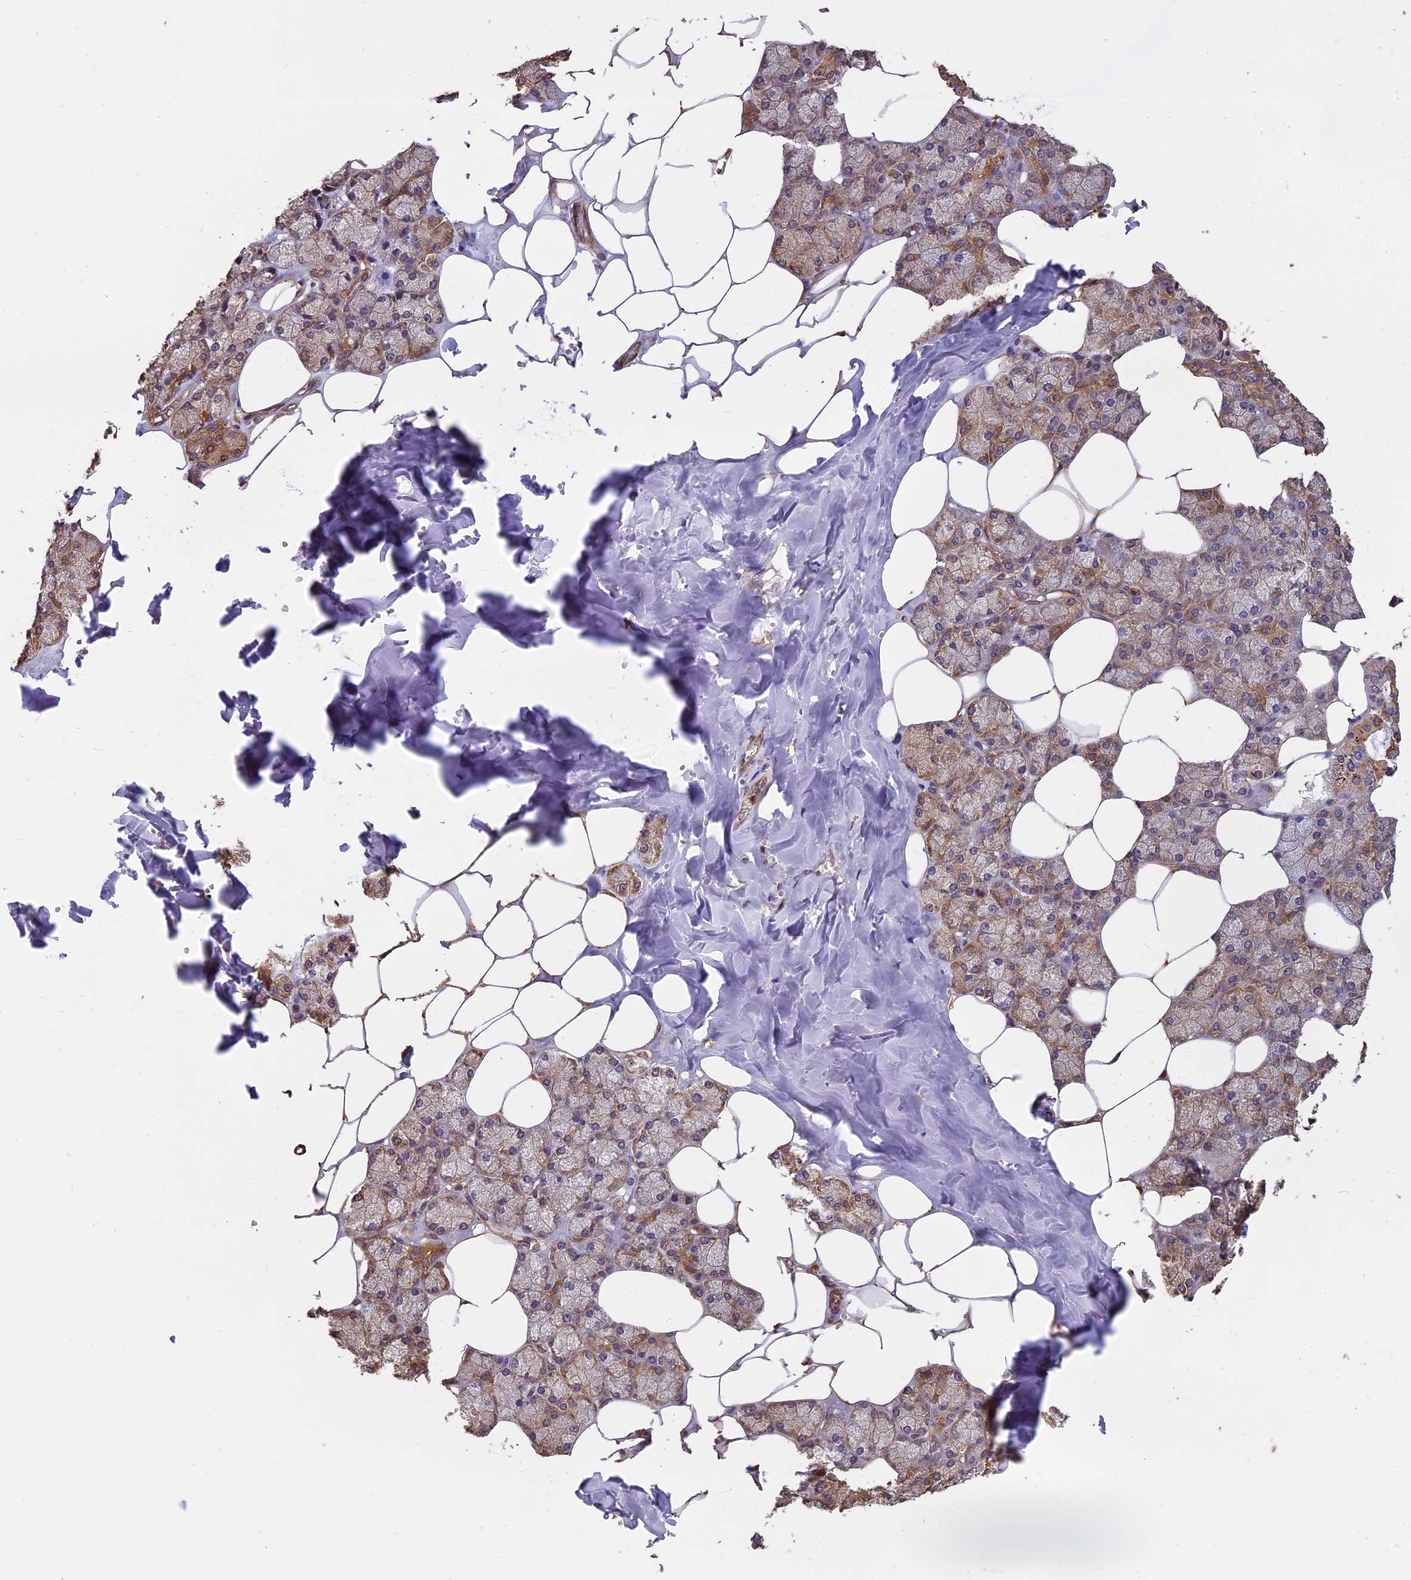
{"staining": {"intensity": "moderate", "quantity": "25%-75%", "location": "cytoplasmic/membranous,nuclear"}, "tissue": "salivary gland", "cell_type": "Glandular cells", "image_type": "normal", "snomed": [{"axis": "morphology", "description": "Normal tissue, NOS"}, {"axis": "topography", "description": "Salivary gland"}], "caption": "The immunohistochemical stain shows moderate cytoplasmic/membranous,nuclear expression in glandular cells of unremarkable salivary gland.", "gene": "CHMP2A", "patient": {"sex": "male", "age": 62}}